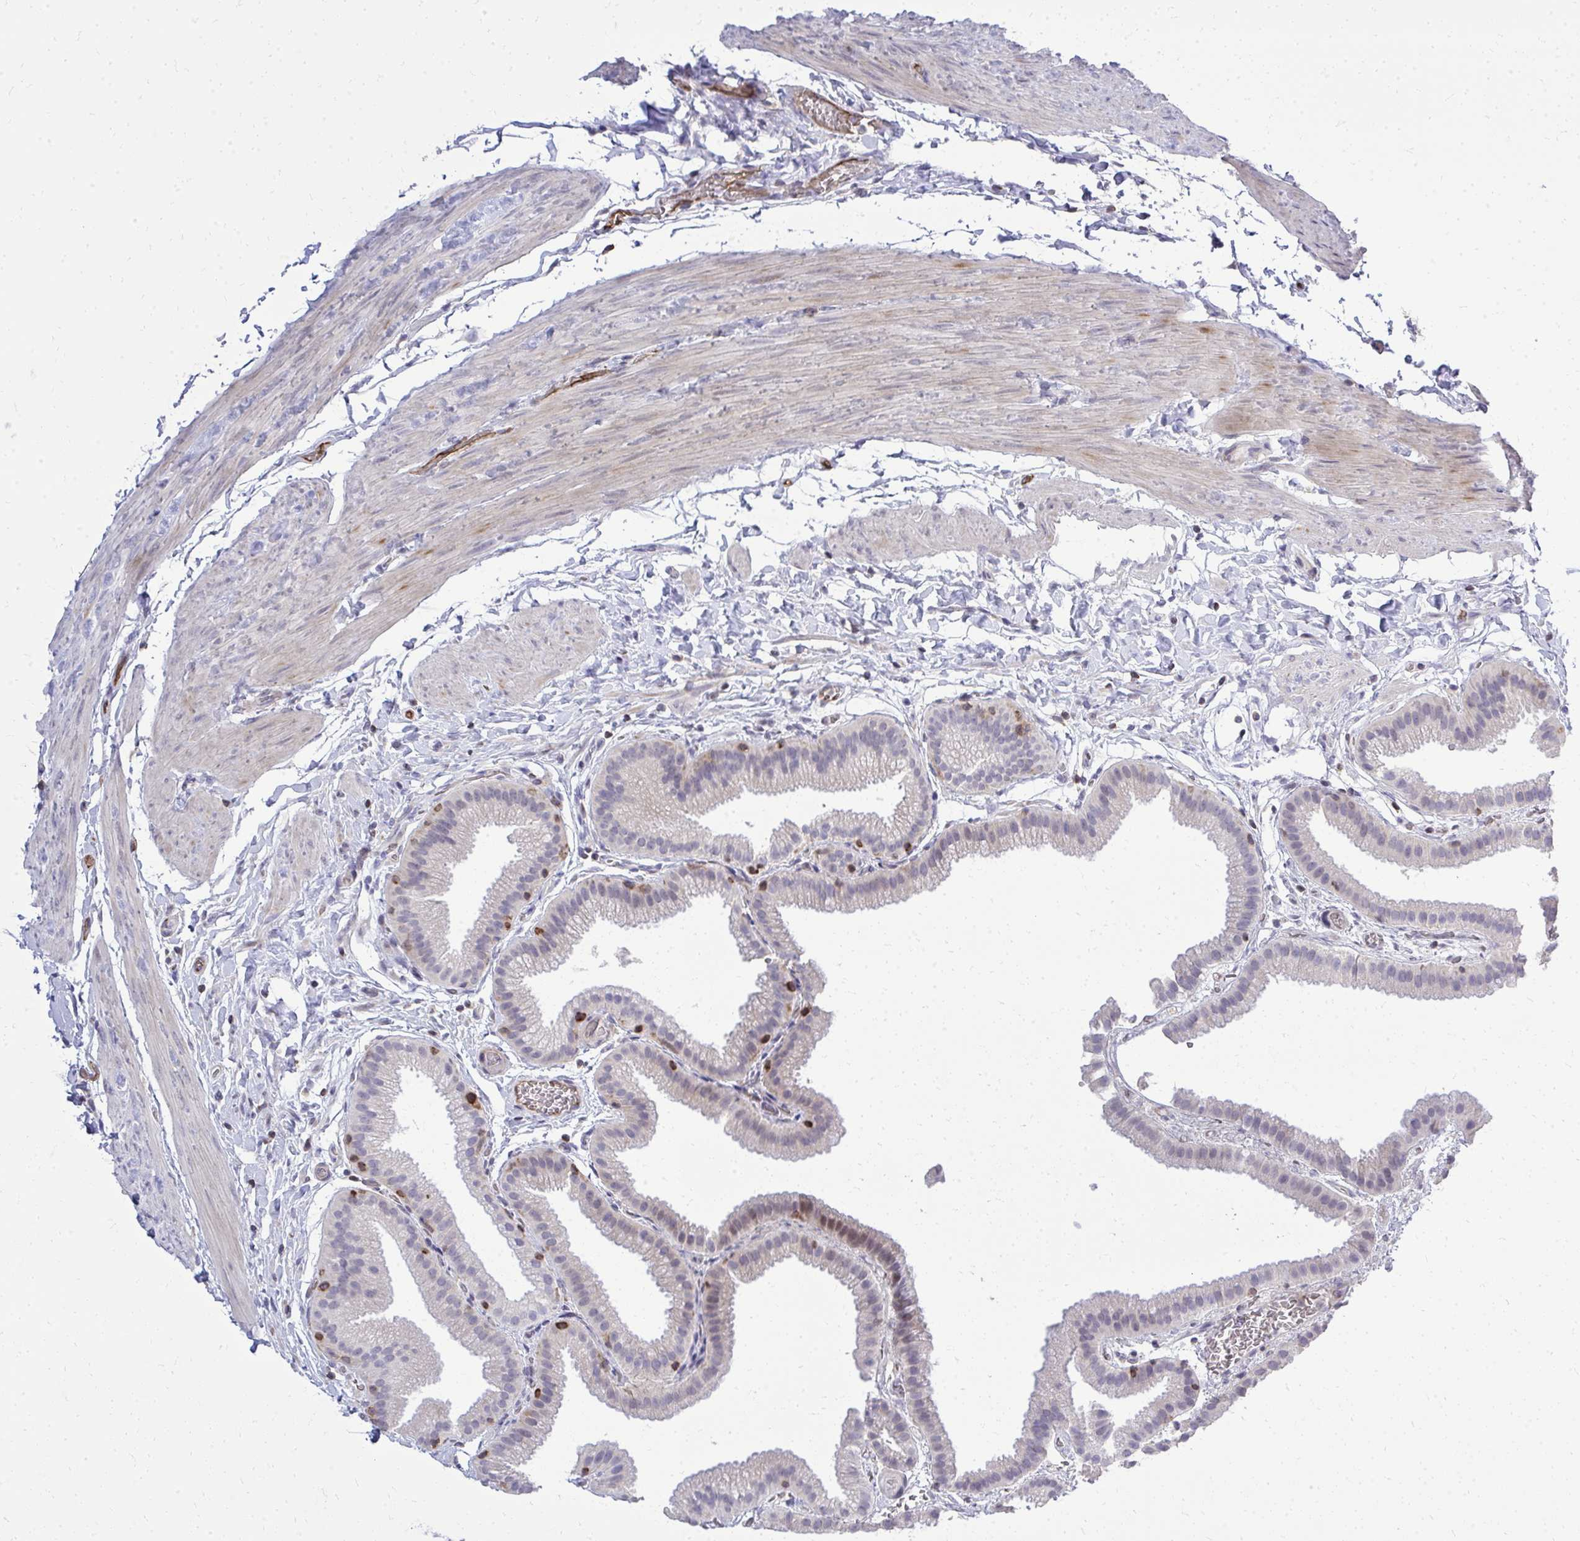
{"staining": {"intensity": "moderate", "quantity": "<25%", "location": "nuclear"}, "tissue": "gallbladder", "cell_type": "Glandular cells", "image_type": "normal", "snomed": [{"axis": "morphology", "description": "Normal tissue, NOS"}, {"axis": "topography", "description": "Gallbladder"}], "caption": "Gallbladder stained with DAB immunohistochemistry displays low levels of moderate nuclear expression in approximately <25% of glandular cells. (Brightfield microscopy of DAB IHC at high magnification).", "gene": "FOXN3", "patient": {"sex": "female", "age": 63}}